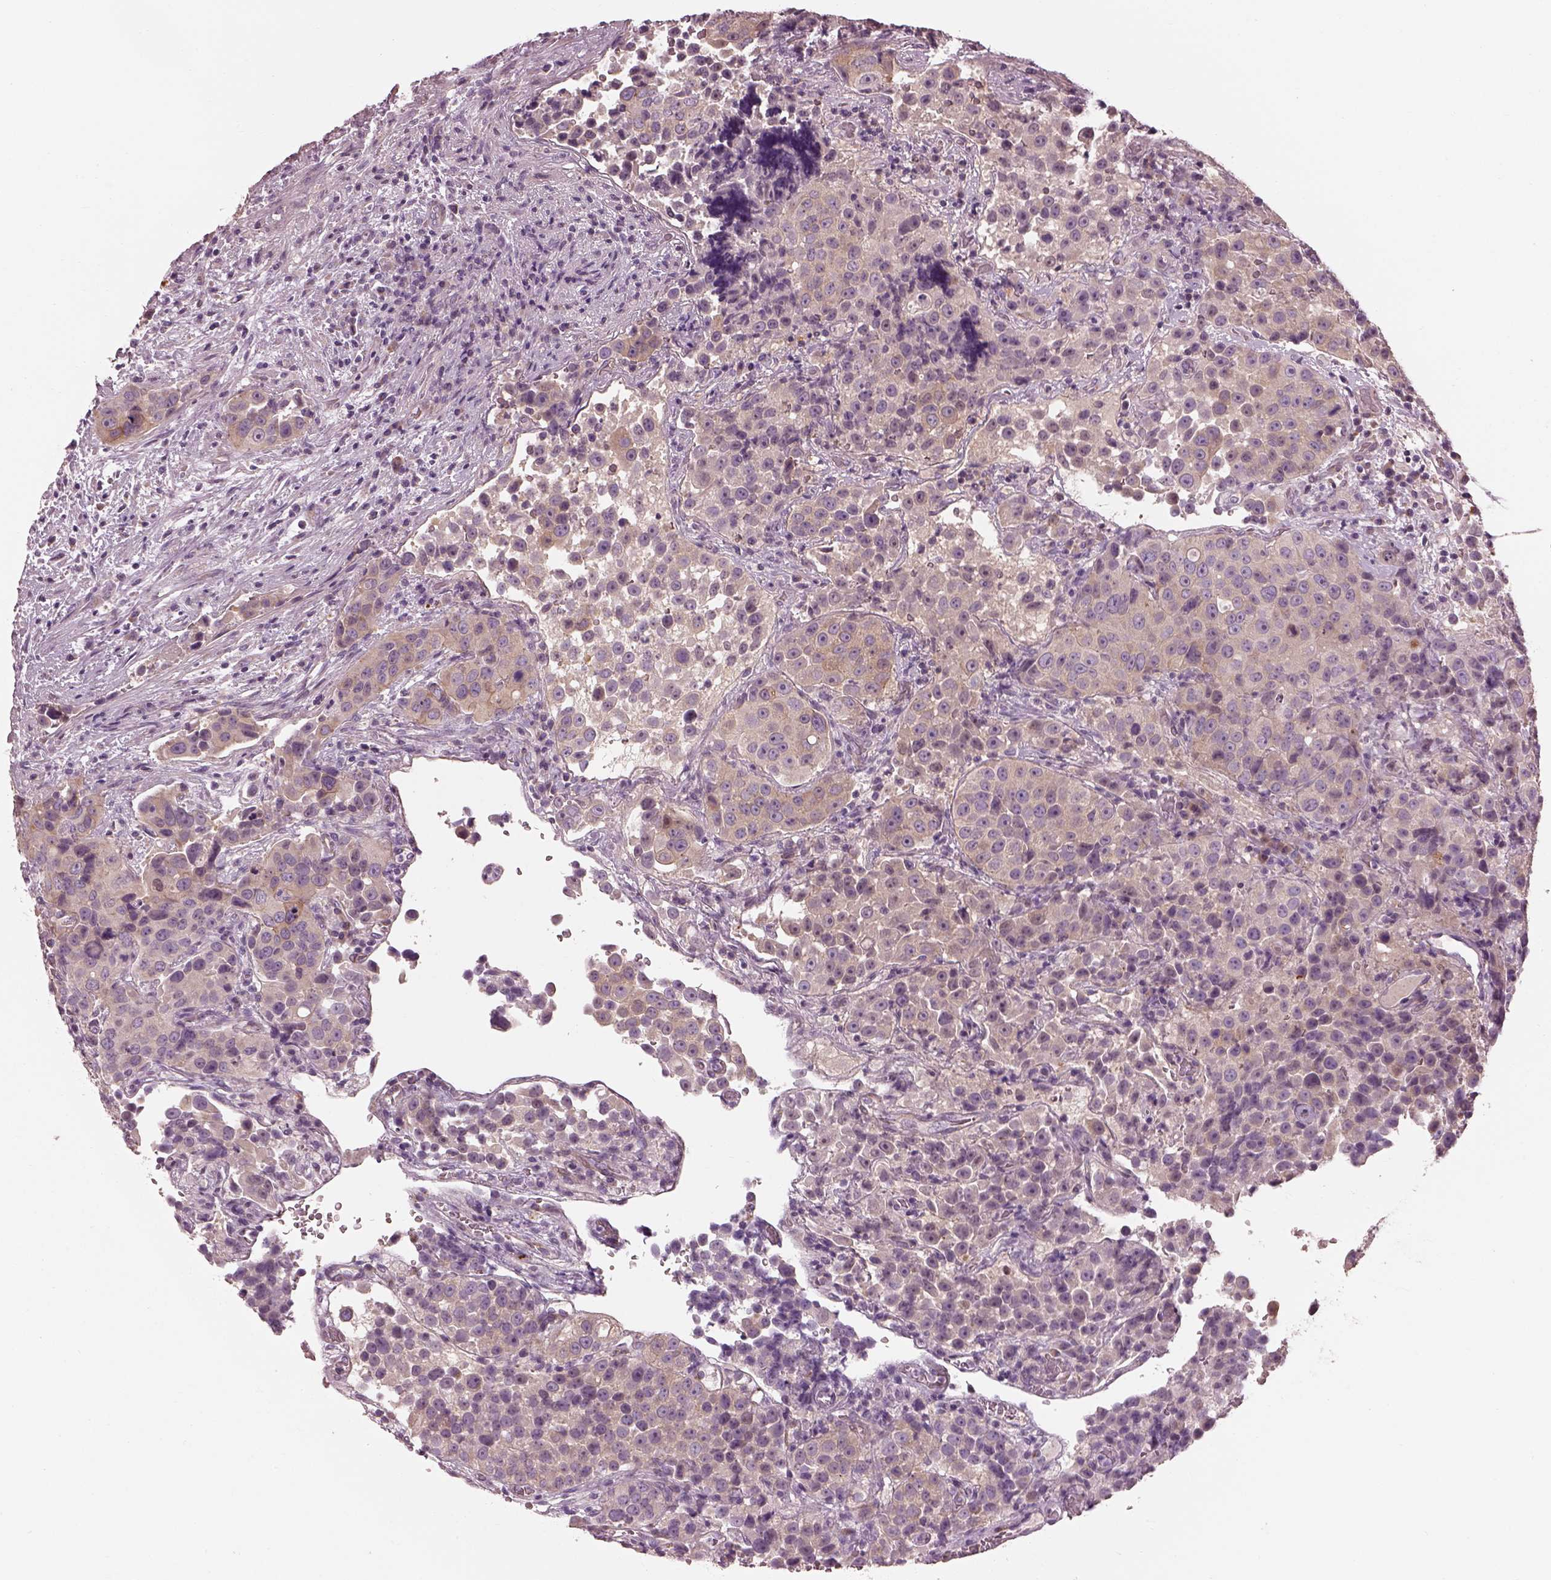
{"staining": {"intensity": "weak", "quantity": "<25%", "location": "cytoplasmic/membranous"}, "tissue": "urothelial cancer", "cell_type": "Tumor cells", "image_type": "cancer", "snomed": [{"axis": "morphology", "description": "Urothelial carcinoma, NOS"}, {"axis": "topography", "description": "Urinary bladder"}], "caption": "DAB immunohistochemical staining of human urothelial cancer demonstrates no significant positivity in tumor cells.", "gene": "PRKCZ", "patient": {"sex": "male", "age": 52}}